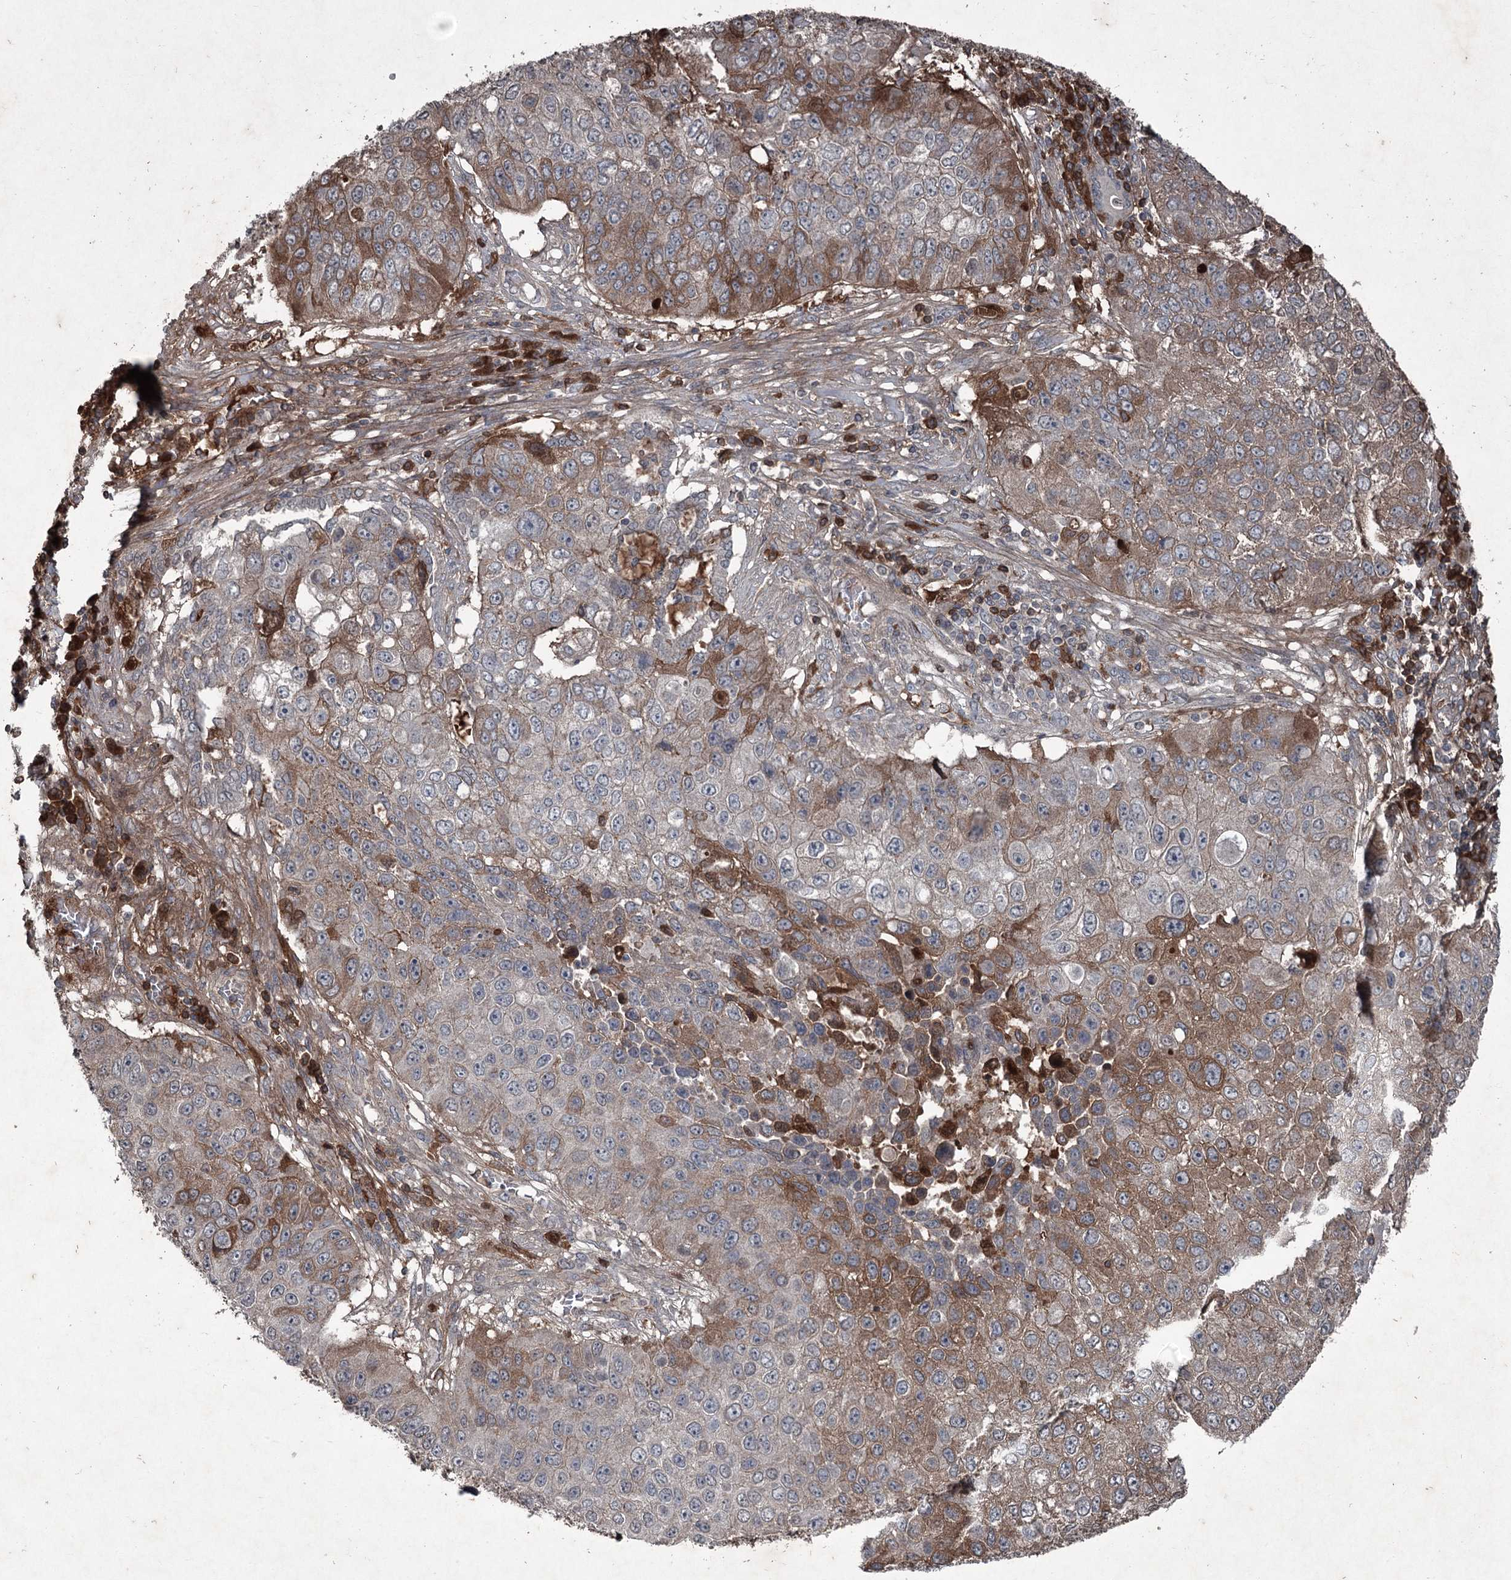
{"staining": {"intensity": "moderate", "quantity": "25%-75%", "location": "cytoplasmic/membranous"}, "tissue": "lung cancer", "cell_type": "Tumor cells", "image_type": "cancer", "snomed": [{"axis": "morphology", "description": "Squamous cell carcinoma, NOS"}, {"axis": "topography", "description": "Lung"}], "caption": "A photomicrograph of human lung cancer (squamous cell carcinoma) stained for a protein exhibits moderate cytoplasmic/membranous brown staining in tumor cells.", "gene": "PGLYRP2", "patient": {"sex": "male", "age": 61}}